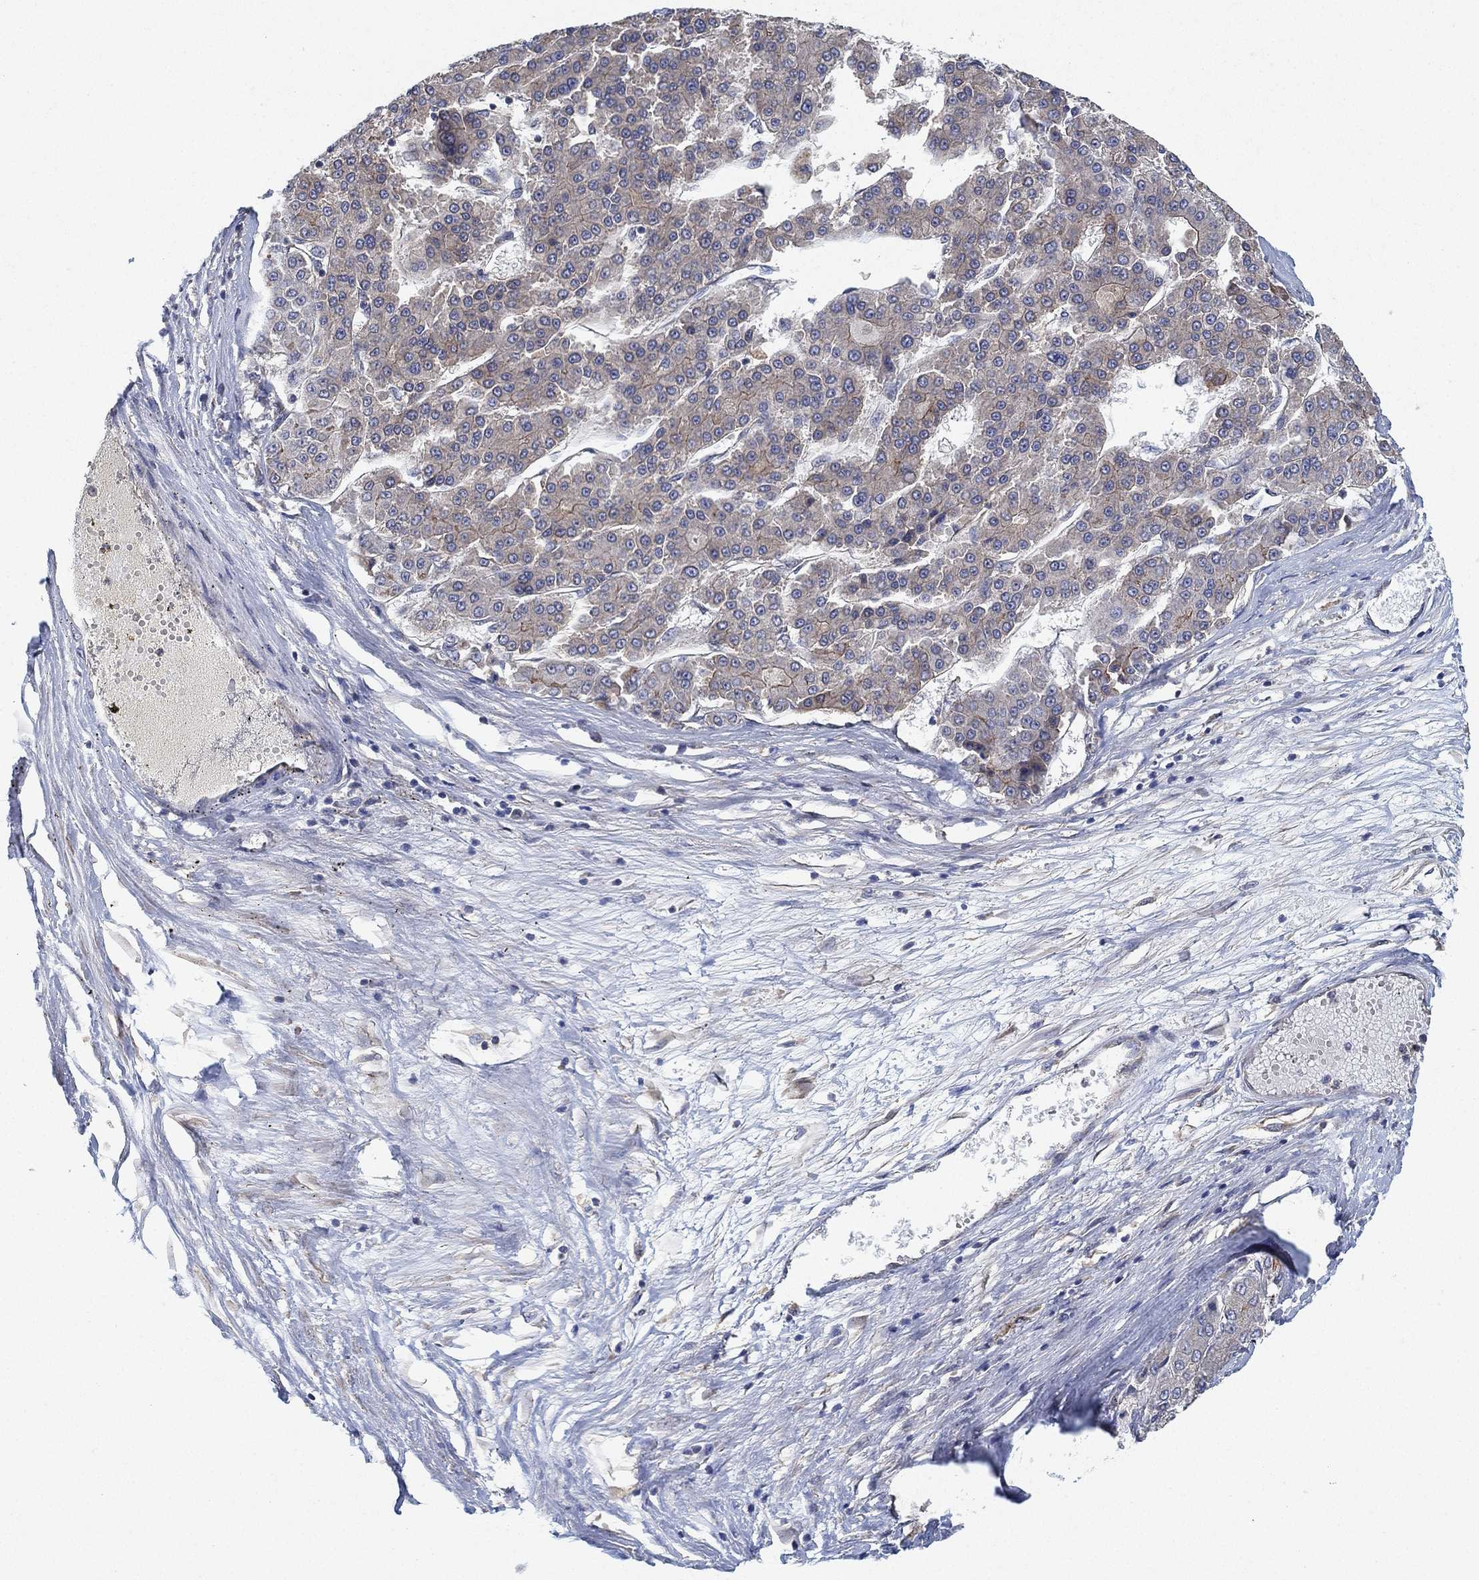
{"staining": {"intensity": "moderate", "quantity": "<25%", "location": "cytoplasmic/membranous"}, "tissue": "liver cancer", "cell_type": "Tumor cells", "image_type": "cancer", "snomed": [{"axis": "morphology", "description": "Carcinoma, Hepatocellular, NOS"}, {"axis": "topography", "description": "Liver"}], "caption": "This micrograph displays liver cancer stained with IHC to label a protein in brown. The cytoplasmic/membranous of tumor cells show moderate positivity for the protein. Nuclei are counter-stained blue.", "gene": "MCUR1", "patient": {"sex": "male", "age": 70}}